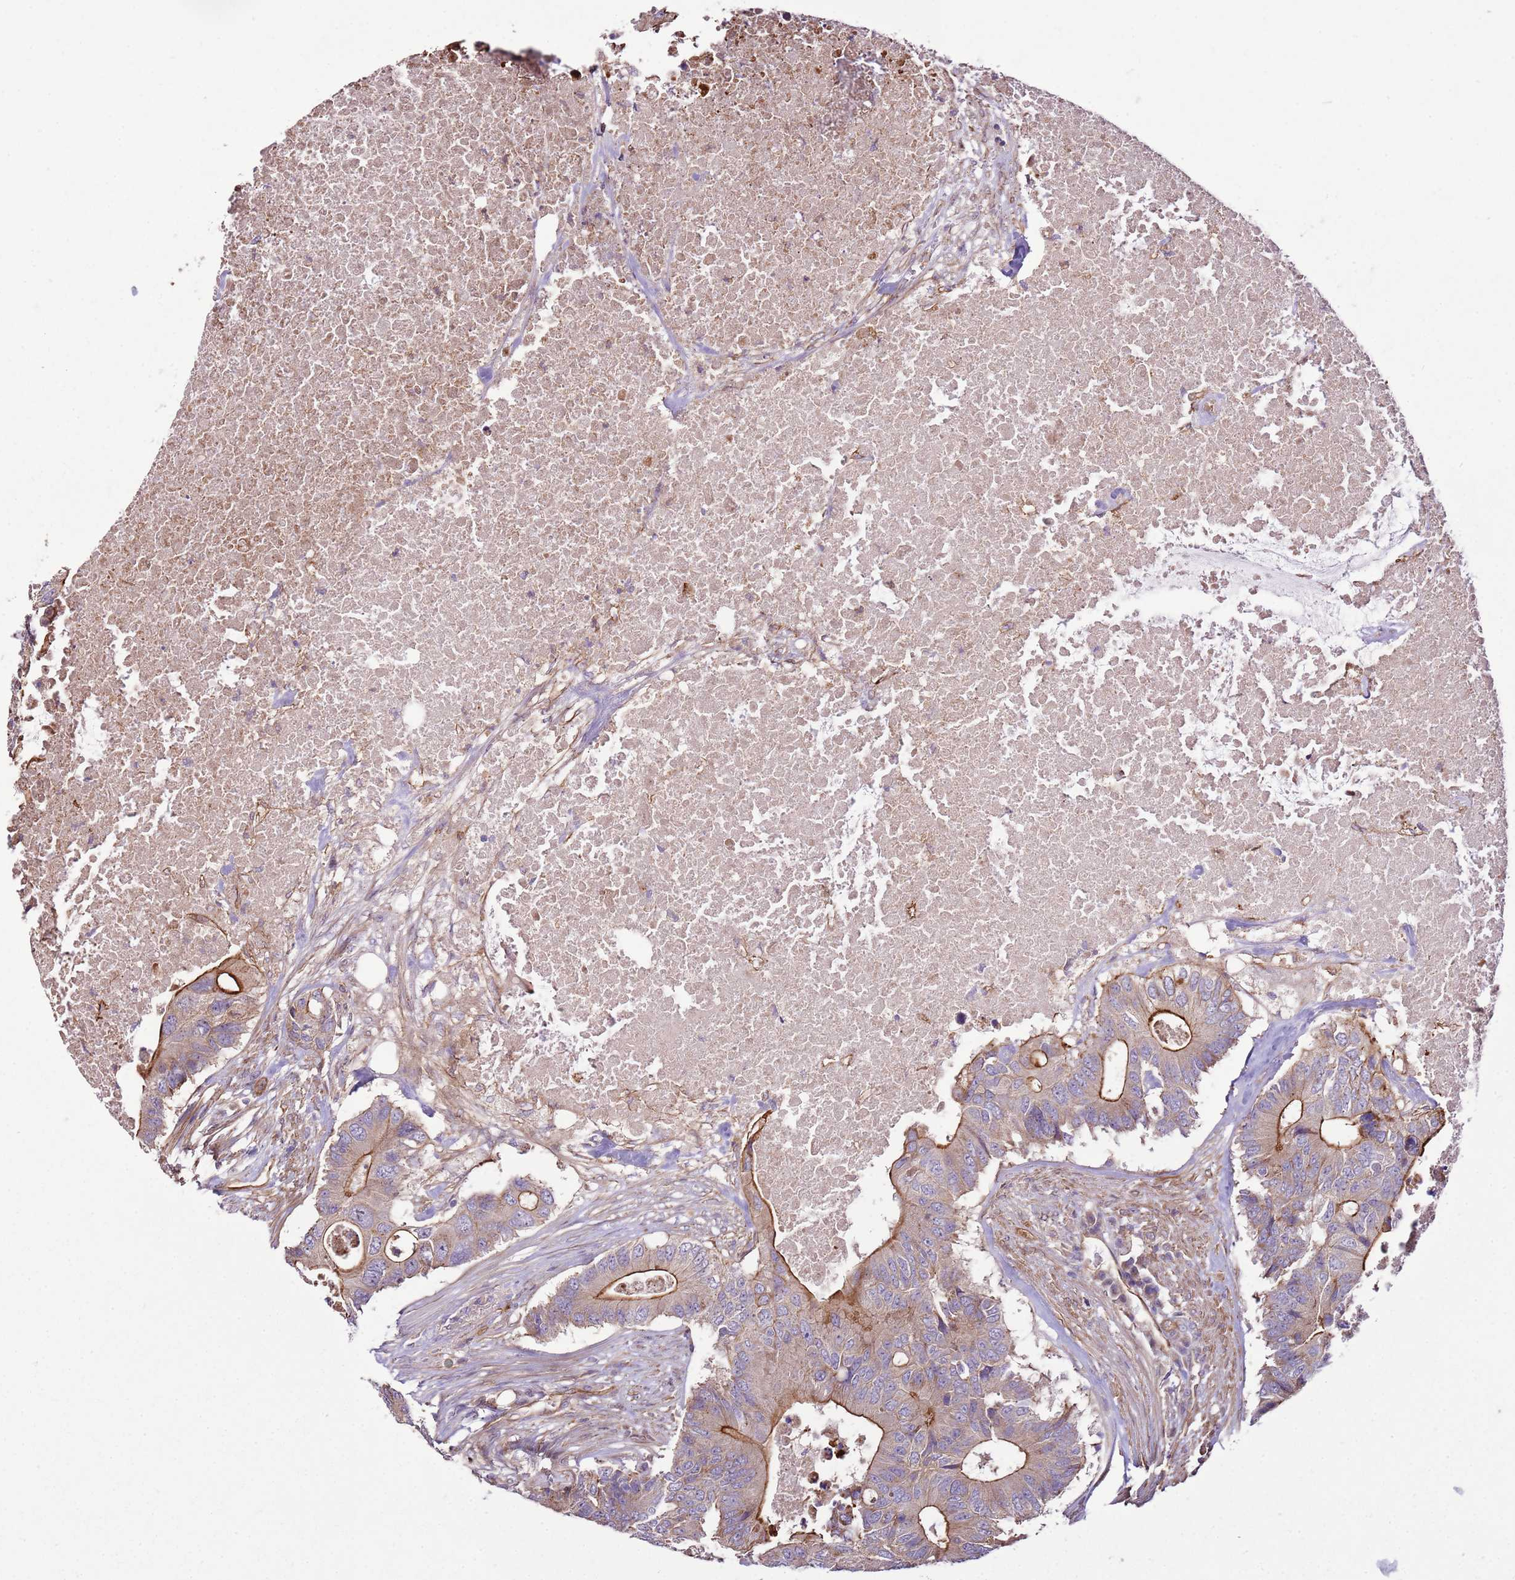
{"staining": {"intensity": "moderate", "quantity": "25%-75%", "location": "cytoplasmic/membranous"}, "tissue": "colorectal cancer", "cell_type": "Tumor cells", "image_type": "cancer", "snomed": [{"axis": "morphology", "description": "Adenocarcinoma, NOS"}, {"axis": "topography", "description": "Colon"}], "caption": "A brown stain shows moderate cytoplasmic/membranous expression of a protein in colorectal cancer (adenocarcinoma) tumor cells.", "gene": "ZNF827", "patient": {"sex": "male", "age": 71}}